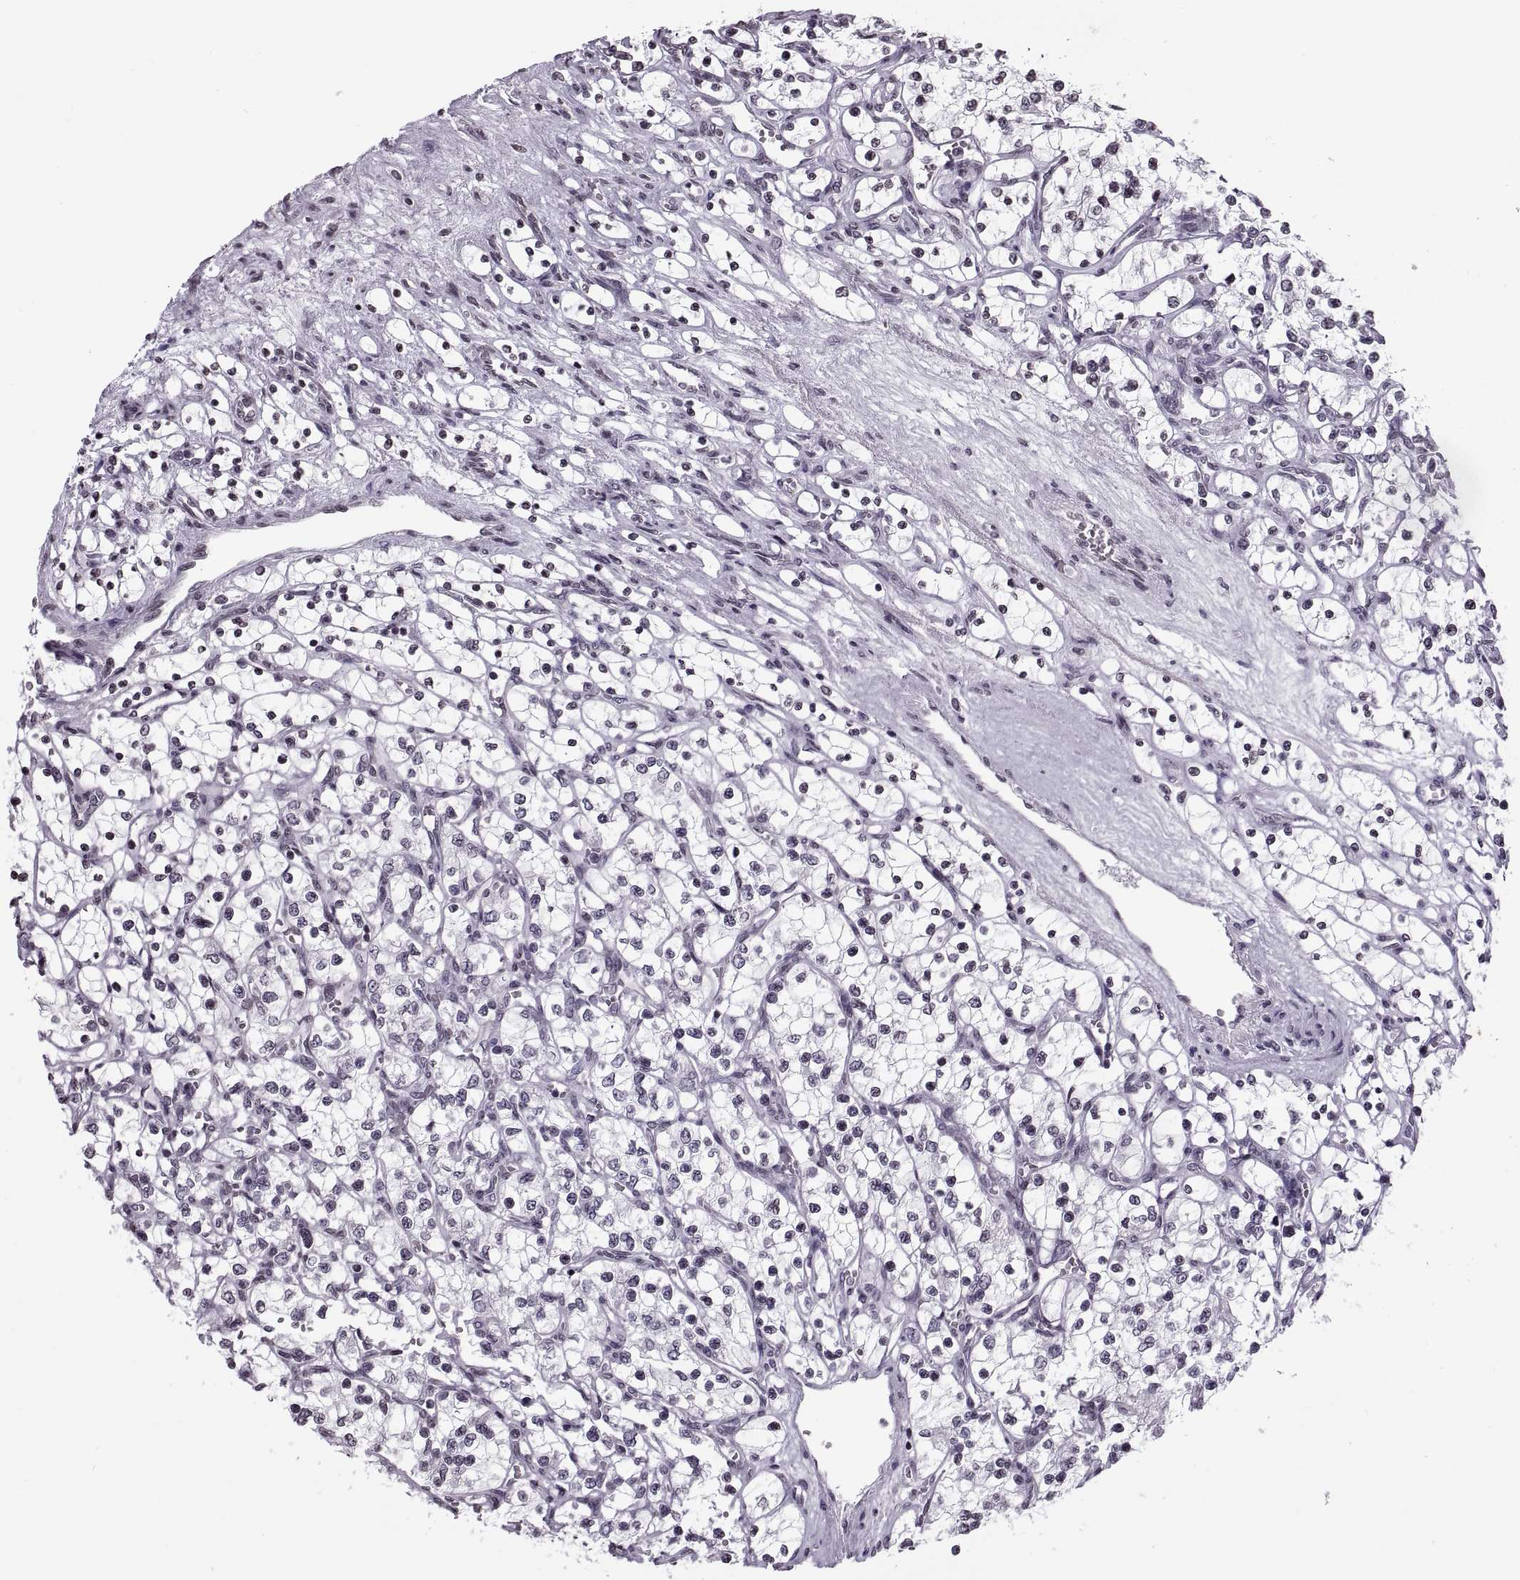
{"staining": {"intensity": "negative", "quantity": "none", "location": "none"}, "tissue": "renal cancer", "cell_type": "Tumor cells", "image_type": "cancer", "snomed": [{"axis": "morphology", "description": "Adenocarcinoma, NOS"}, {"axis": "topography", "description": "Kidney"}], "caption": "The image displays no staining of tumor cells in renal cancer (adenocarcinoma).", "gene": "H1-8", "patient": {"sex": "female", "age": 69}}